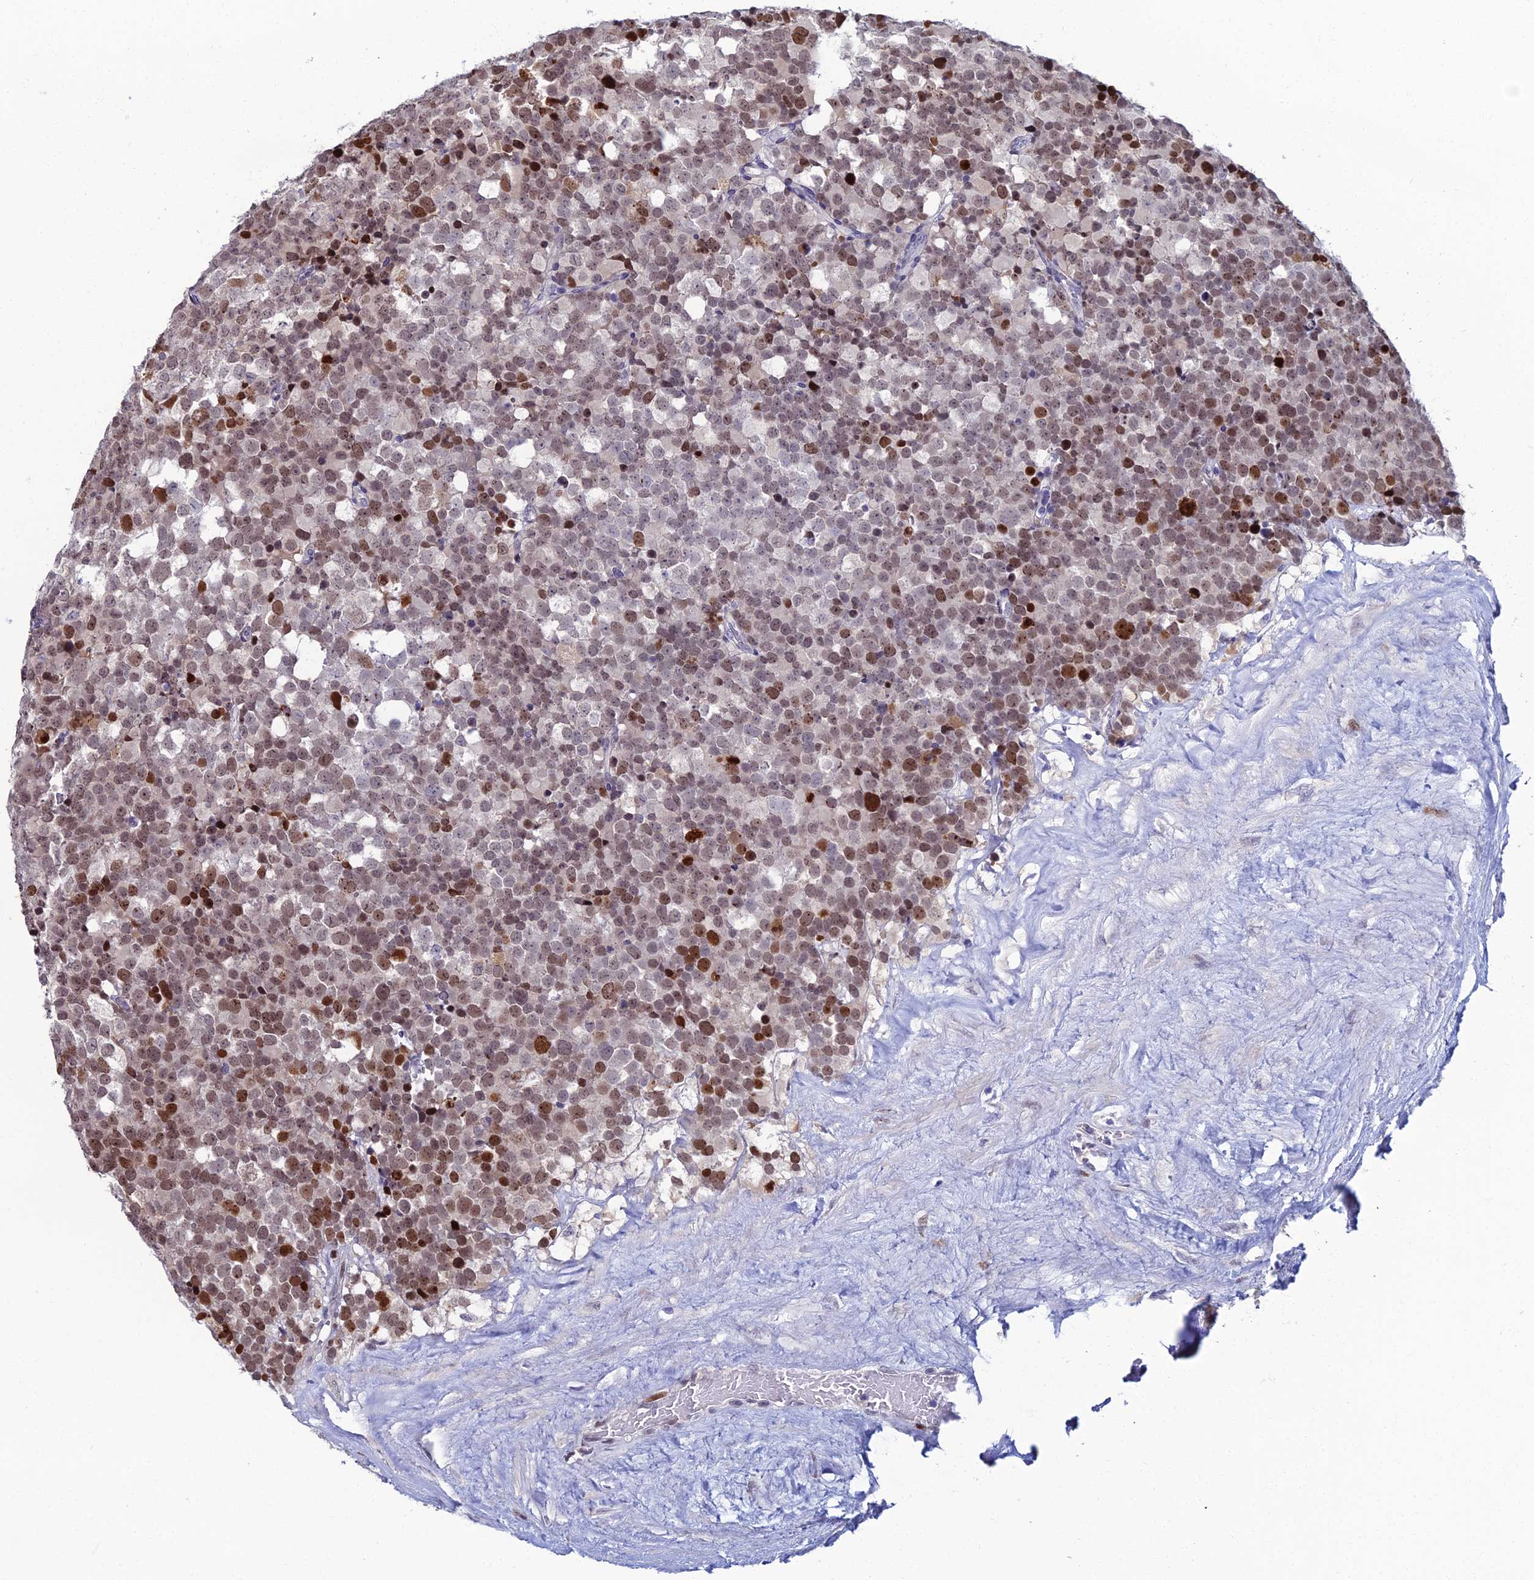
{"staining": {"intensity": "moderate", "quantity": "25%-75%", "location": "nuclear"}, "tissue": "testis cancer", "cell_type": "Tumor cells", "image_type": "cancer", "snomed": [{"axis": "morphology", "description": "Seminoma, NOS"}, {"axis": "topography", "description": "Testis"}], "caption": "Tumor cells demonstrate medium levels of moderate nuclear staining in approximately 25%-75% of cells in human testis cancer (seminoma).", "gene": "TAF9B", "patient": {"sex": "male", "age": 71}}